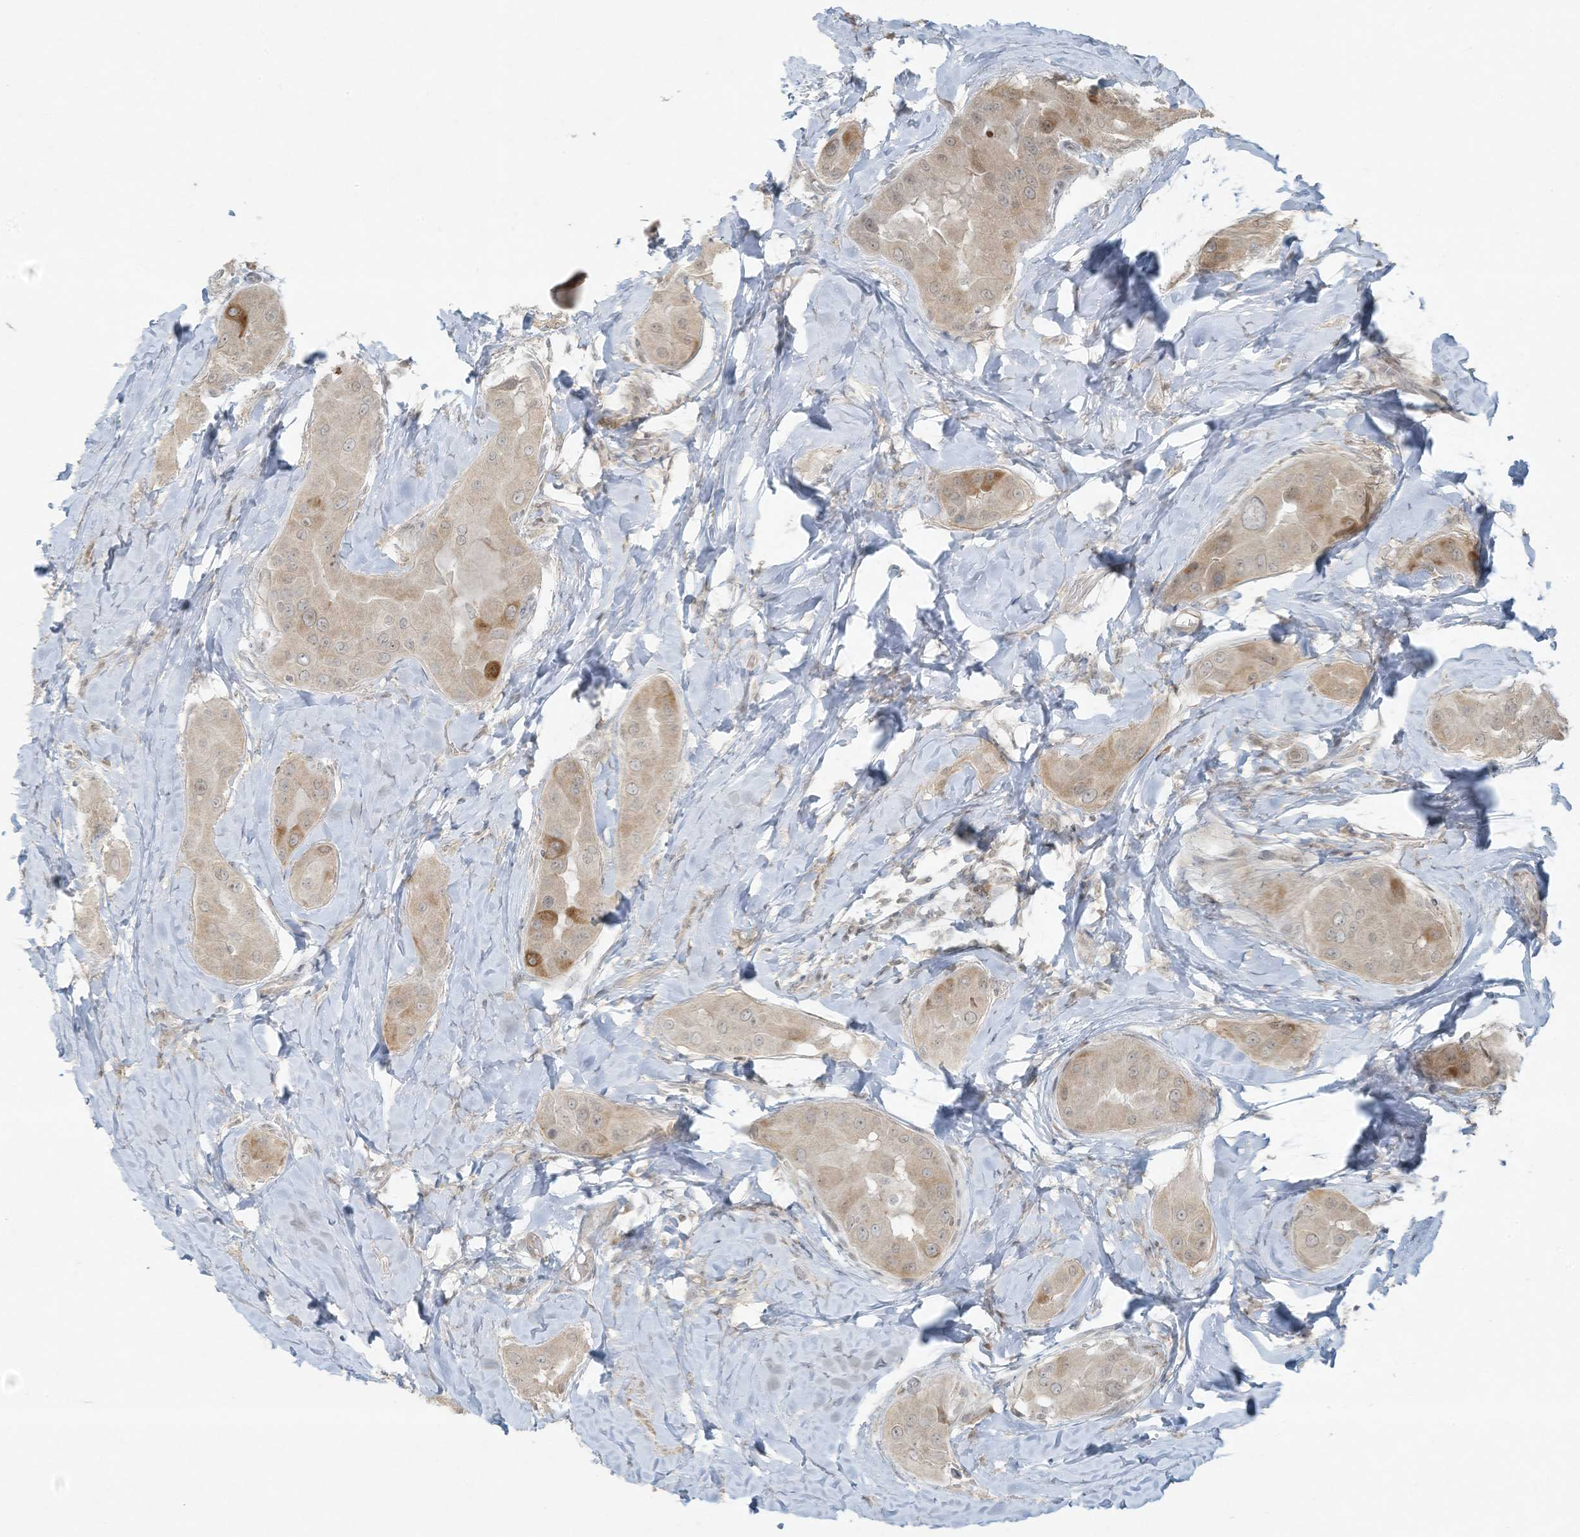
{"staining": {"intensity": "moderate", "quantity": "<25%", "location": "cytoplasmic/membranous"}, "tissue": "thyroid cancer", "cell_type": "Tumor cells", "image_type": "cancer", "snomed": [{"axis": "morphology", "description": "Papillary adenocarcinoma, NOS"}, {"axis": "topography", "description": "Thyroid gland"}], "caption": "Papillary adenocarcinoma (thyroid) stained with immunohistochemistry shows moderate cytoplasmic/membranous positivity in approximately <25% of tumor cells.", "gene": "ZNF263", "patient": {"sex": "male", "age": 33}}